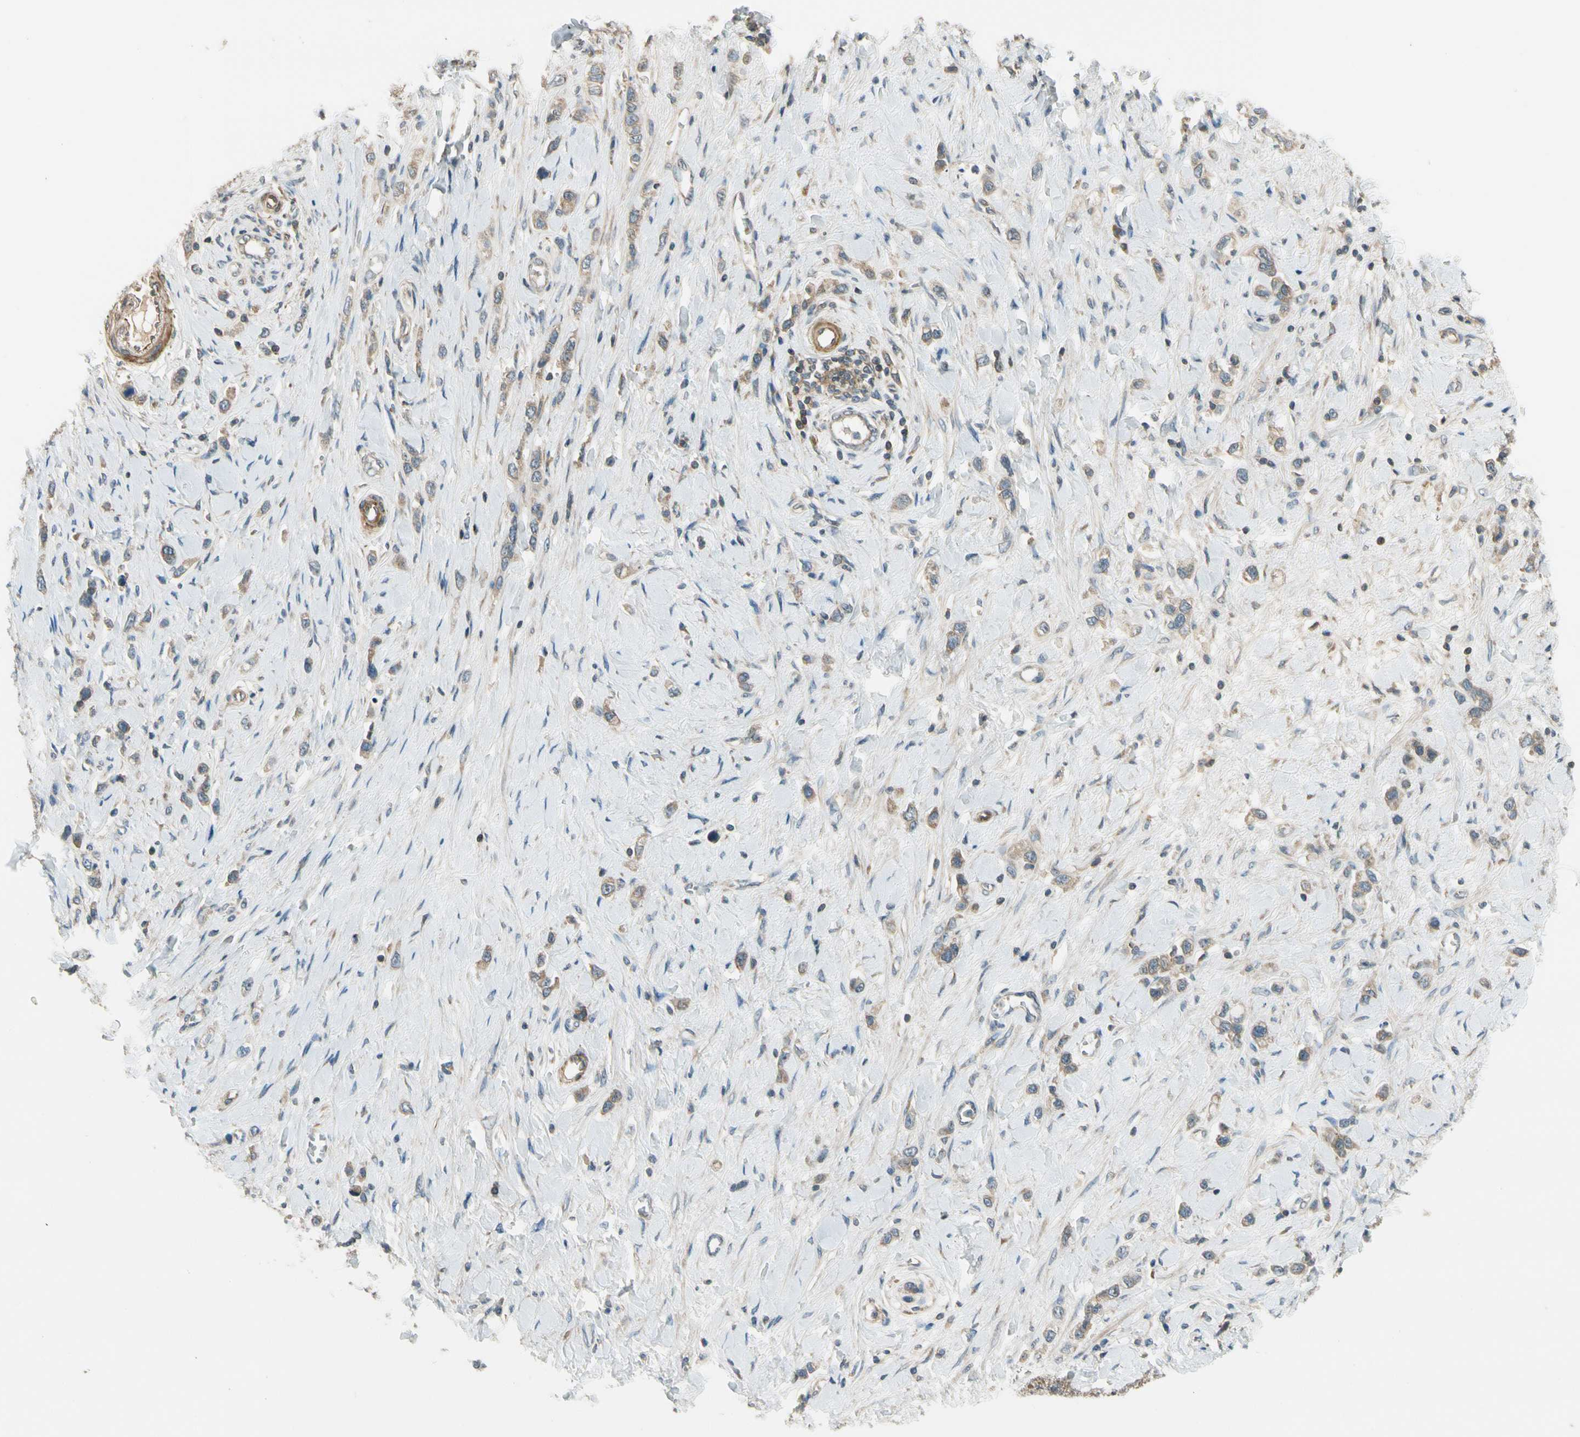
{"staining": {"intensity": "weak", "quantity": ">75%", "location": "cytoplasmic/membranous"}, "tissue": "stomach cancer", "cell_type": "Tumor cells", "image_type": "cancer", "snomed": [{"axis": "morphology", "description": "Normal tissue, NOS"}, {"axis": "morphology", "description": "Adenocarcinoma, NOS"}, {"axis": "topography", "description": "Stomach, upper"}, {"axis": "topography", "description": "Stomach"}], "caption": "Immunohistochemical staining of human stomach cancer (adenocarcinoma) demonstrates weak cytoplasmic/membranous protein staining in about >75% of tumor cells. (brown staining indicates protein expression, while blue staining denotes nuclei).", "gene": "MST1R", "patient": {"sex": "female", "age": 65}}